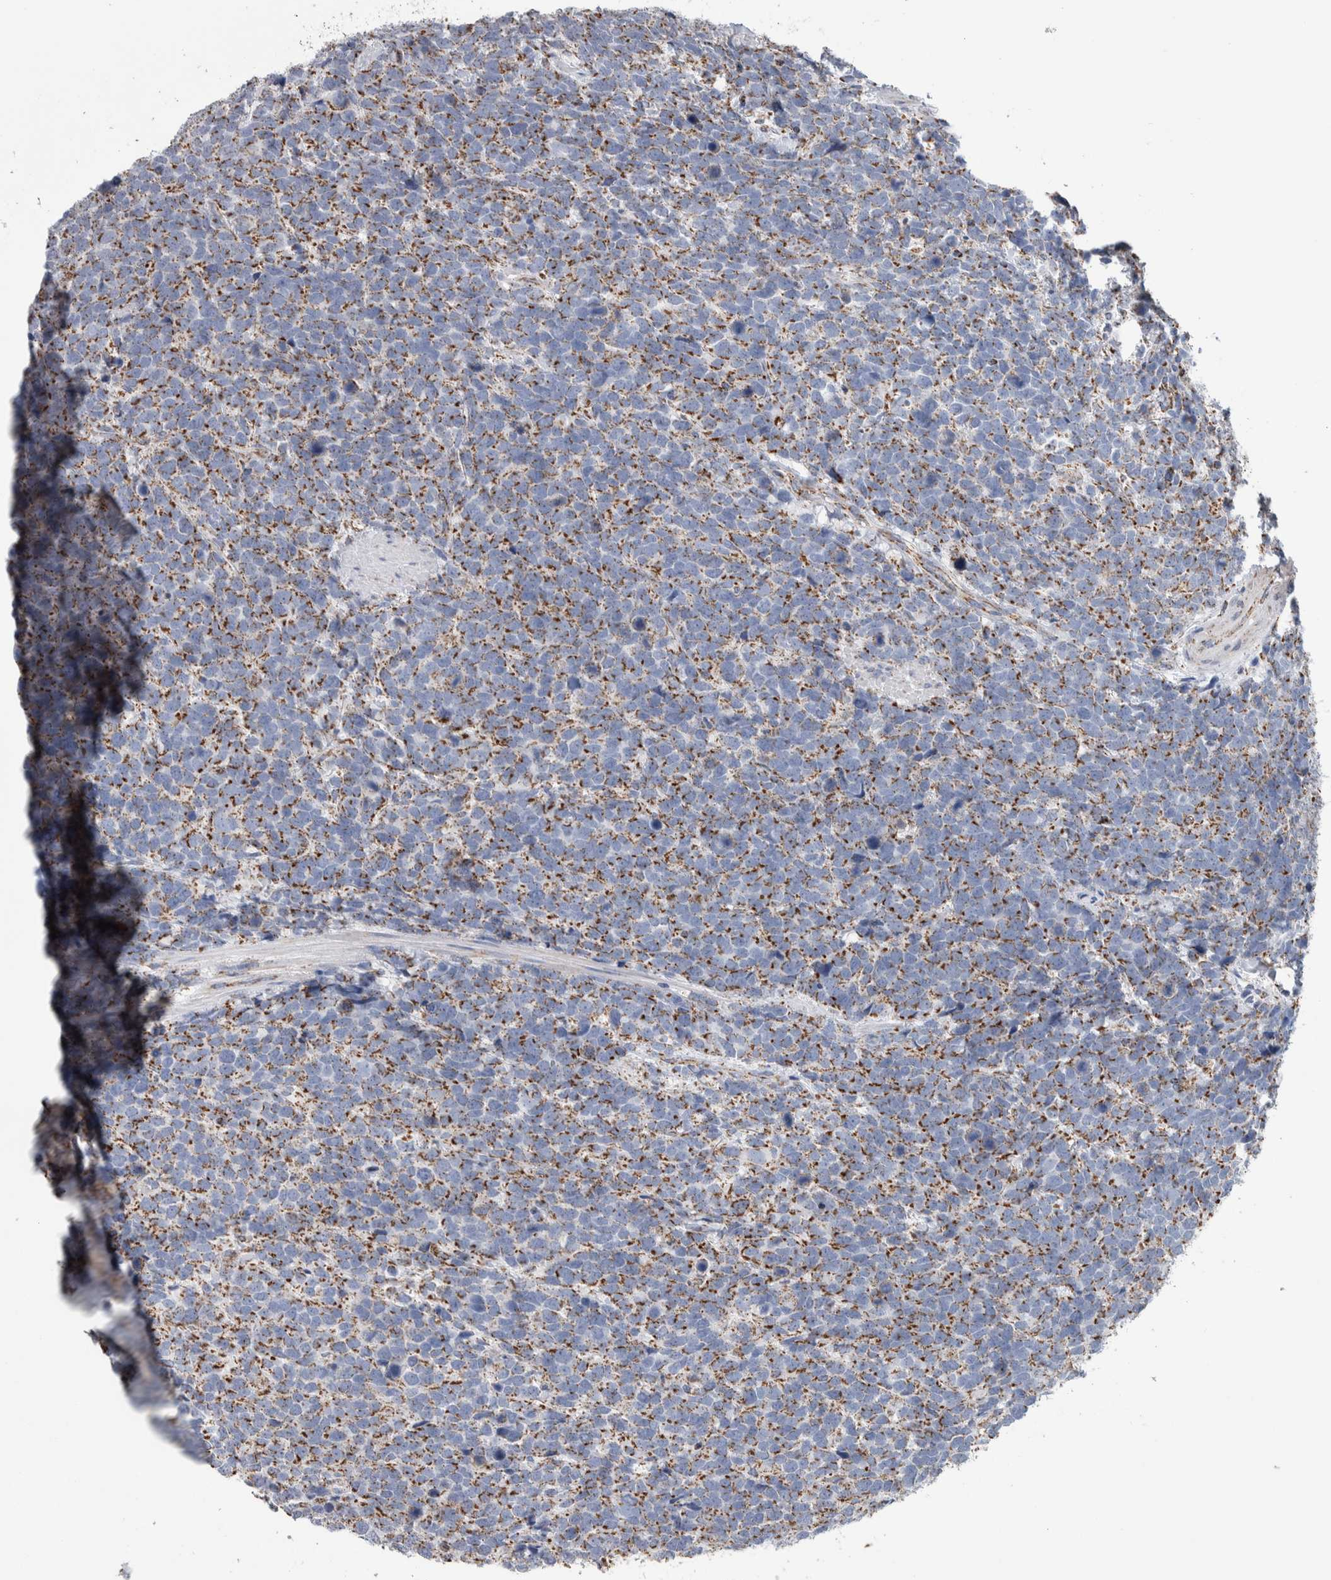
{"staining": {"intensity": "moderate", "quantity": ">75%", "location": "cytoplasmic/membranous"}, "tissue": "urothelial cancer", "cell_type": "Tumor cells", "image_type": "cancer", "snomed": [{"axis": "morphology", "description": "Urothelial carcinoma, High grade"}, {"axis": "topography", "description": "Urinary bladder"}], "caption": "Immunohistochemical staining of human urothelial cancer reveals medium levels of moderate cytoplasmic/membranous protein positivity in about >75% of tumor cells.", "gene": "ETFA", "patient": {"sex": "female", "age": 82}}